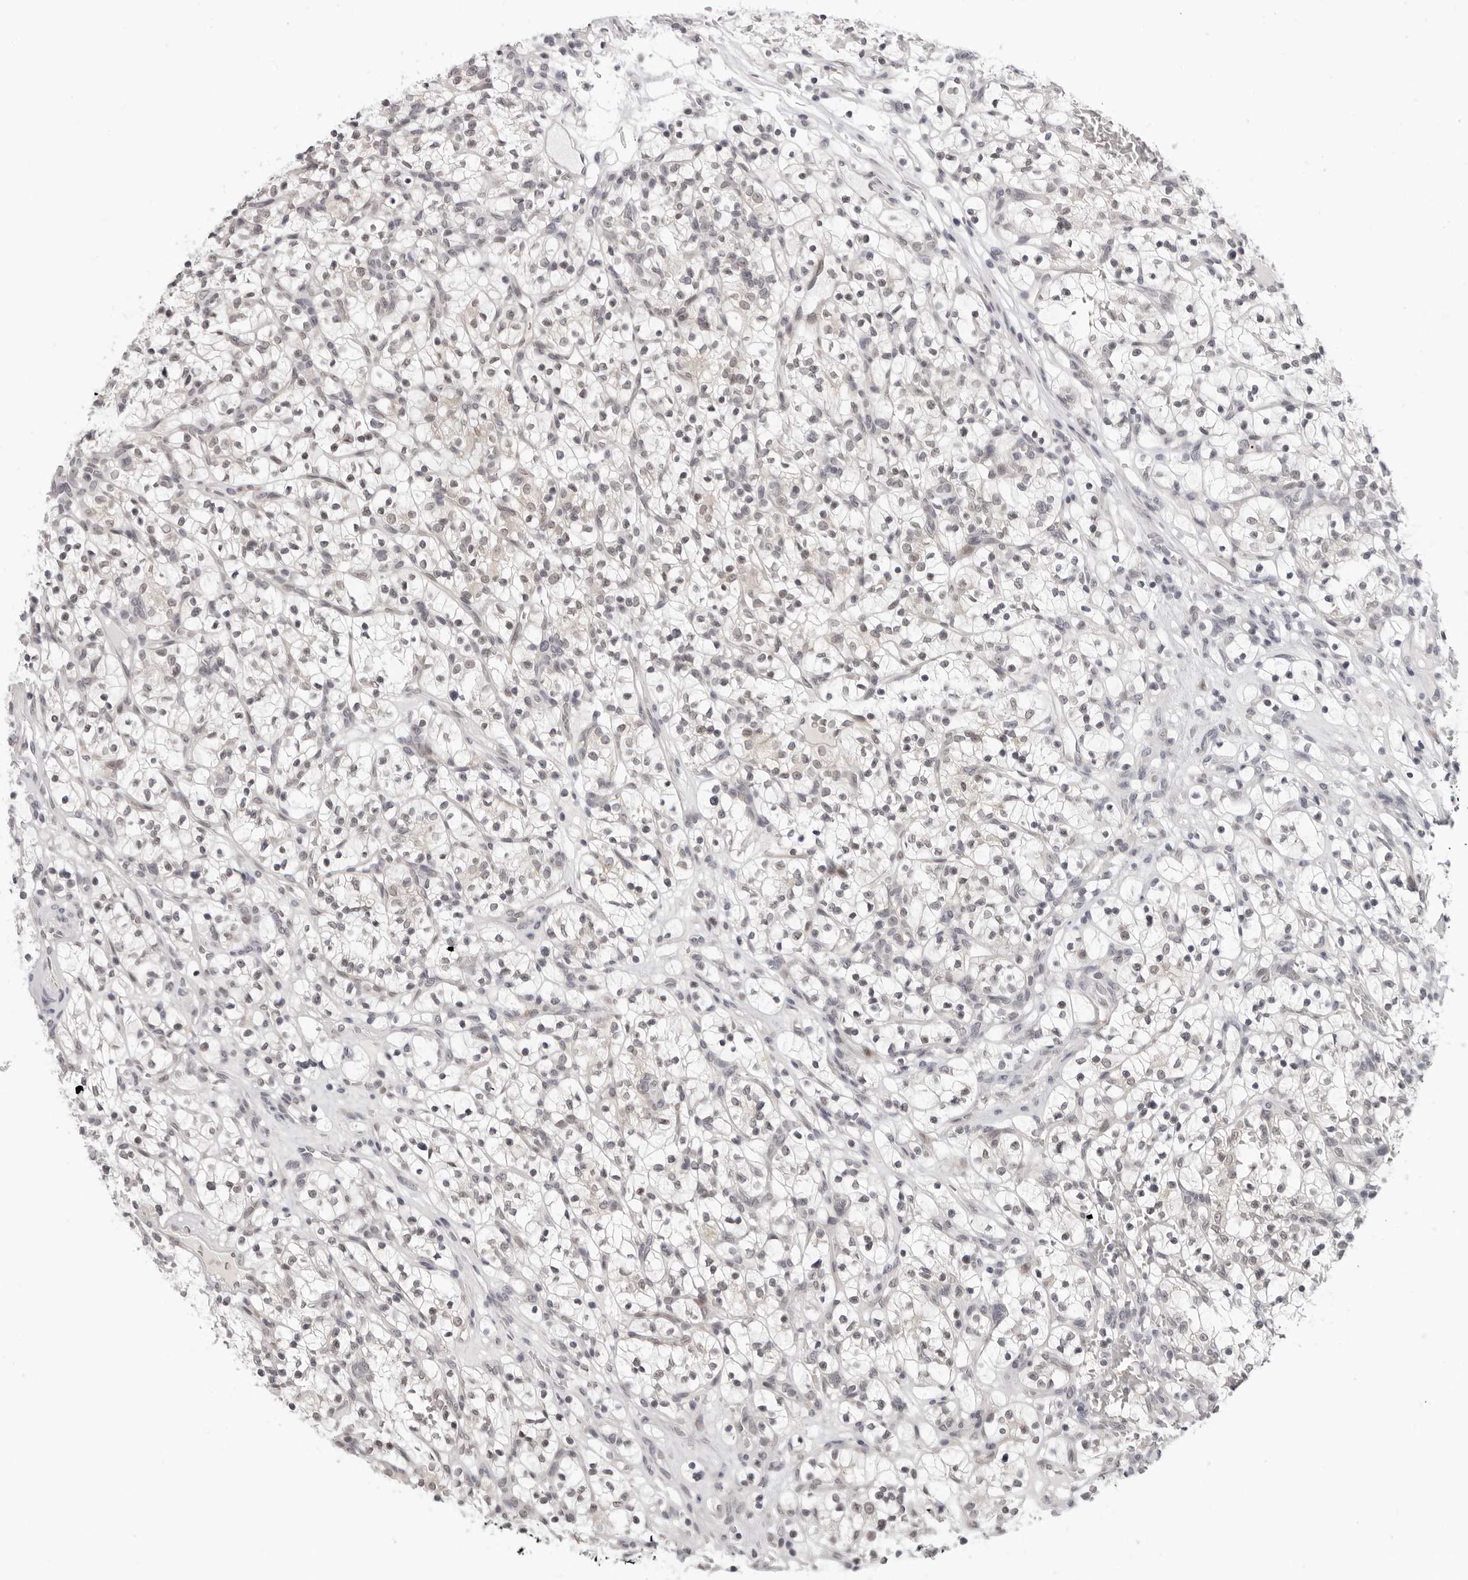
{"staining": {"intensity": "negative", "quantity": "none", "location": "none"}, "tissue": "renal cancer", "cell_type": "Tumor cells", "image_type": "cancer", "snomed": [{"axis": "morphology", "description": "Adenocarcinoma, NOS"}, {"axis": "topography", "description": "Kidney"}], "caption": "This is an immunohistochemistry histopathology image of adenocarcinoma (renal). There is no positivity in tumor cells.", "gene": "PRUNE1", "patient": {"sex": "female", "age": 57}}